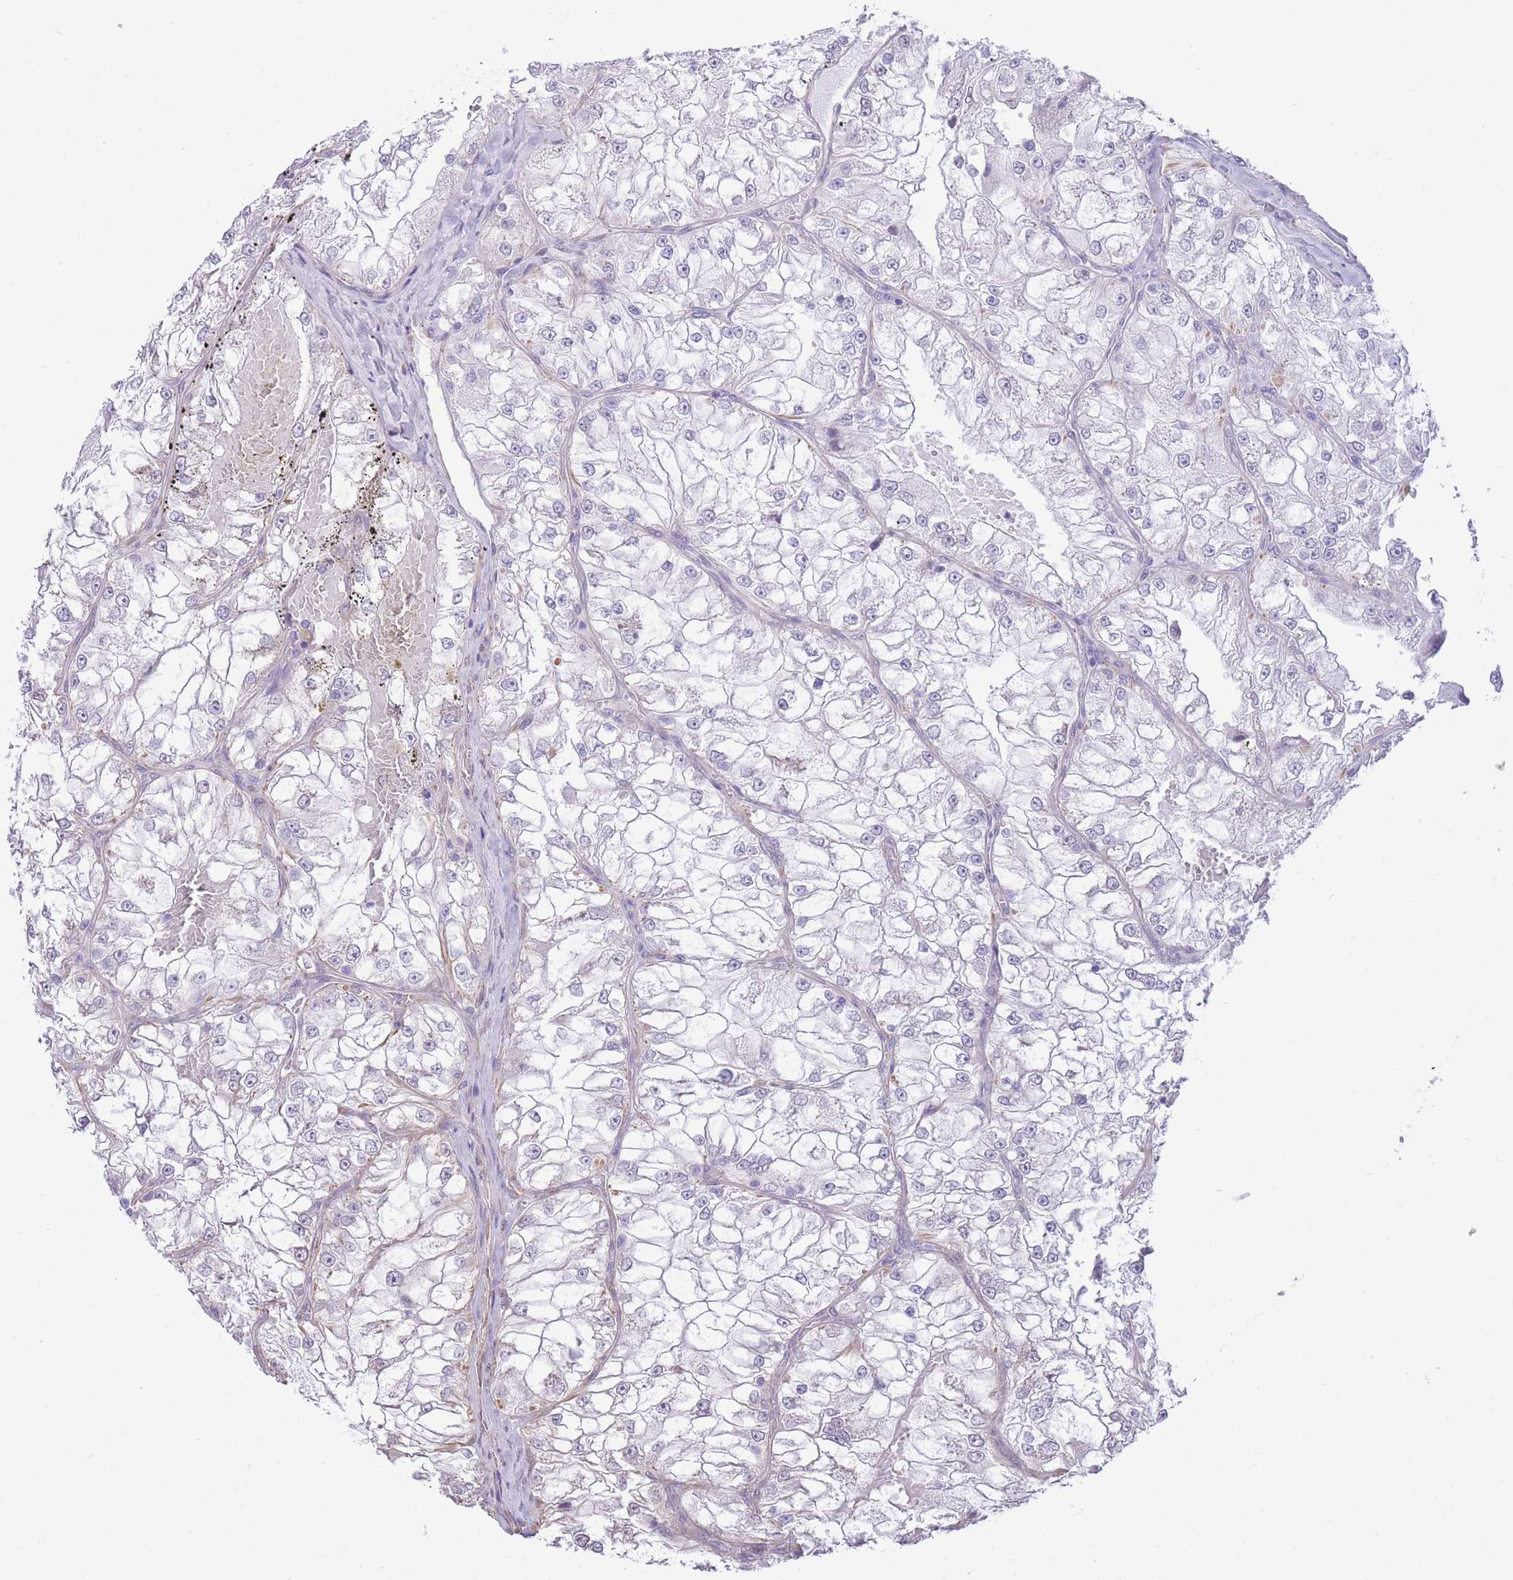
{"staining": {"intensity": "negative", "quantity": "none", "location": "none"}, "tissue": "renal cancer", "cell_type": "Tumor cells", "image_type": "cancer", "snomed": [{"axis": "morphology", "description": "Adenocarcinoma, NOS"}, {"axis": "topography", "description": "Kidney"}], "caption": "Adenocarcinoma (renal) was stained to show a protein in brown. There is no significant positivity in tumor cells. The staining was performed using DAB to visualize the protein expression in brown, while the nuclei were stained in blue with hematoxylin (Magnification: 20x).", "gene": "PSG8", "patient": {"sex": "female", "age": 72}}